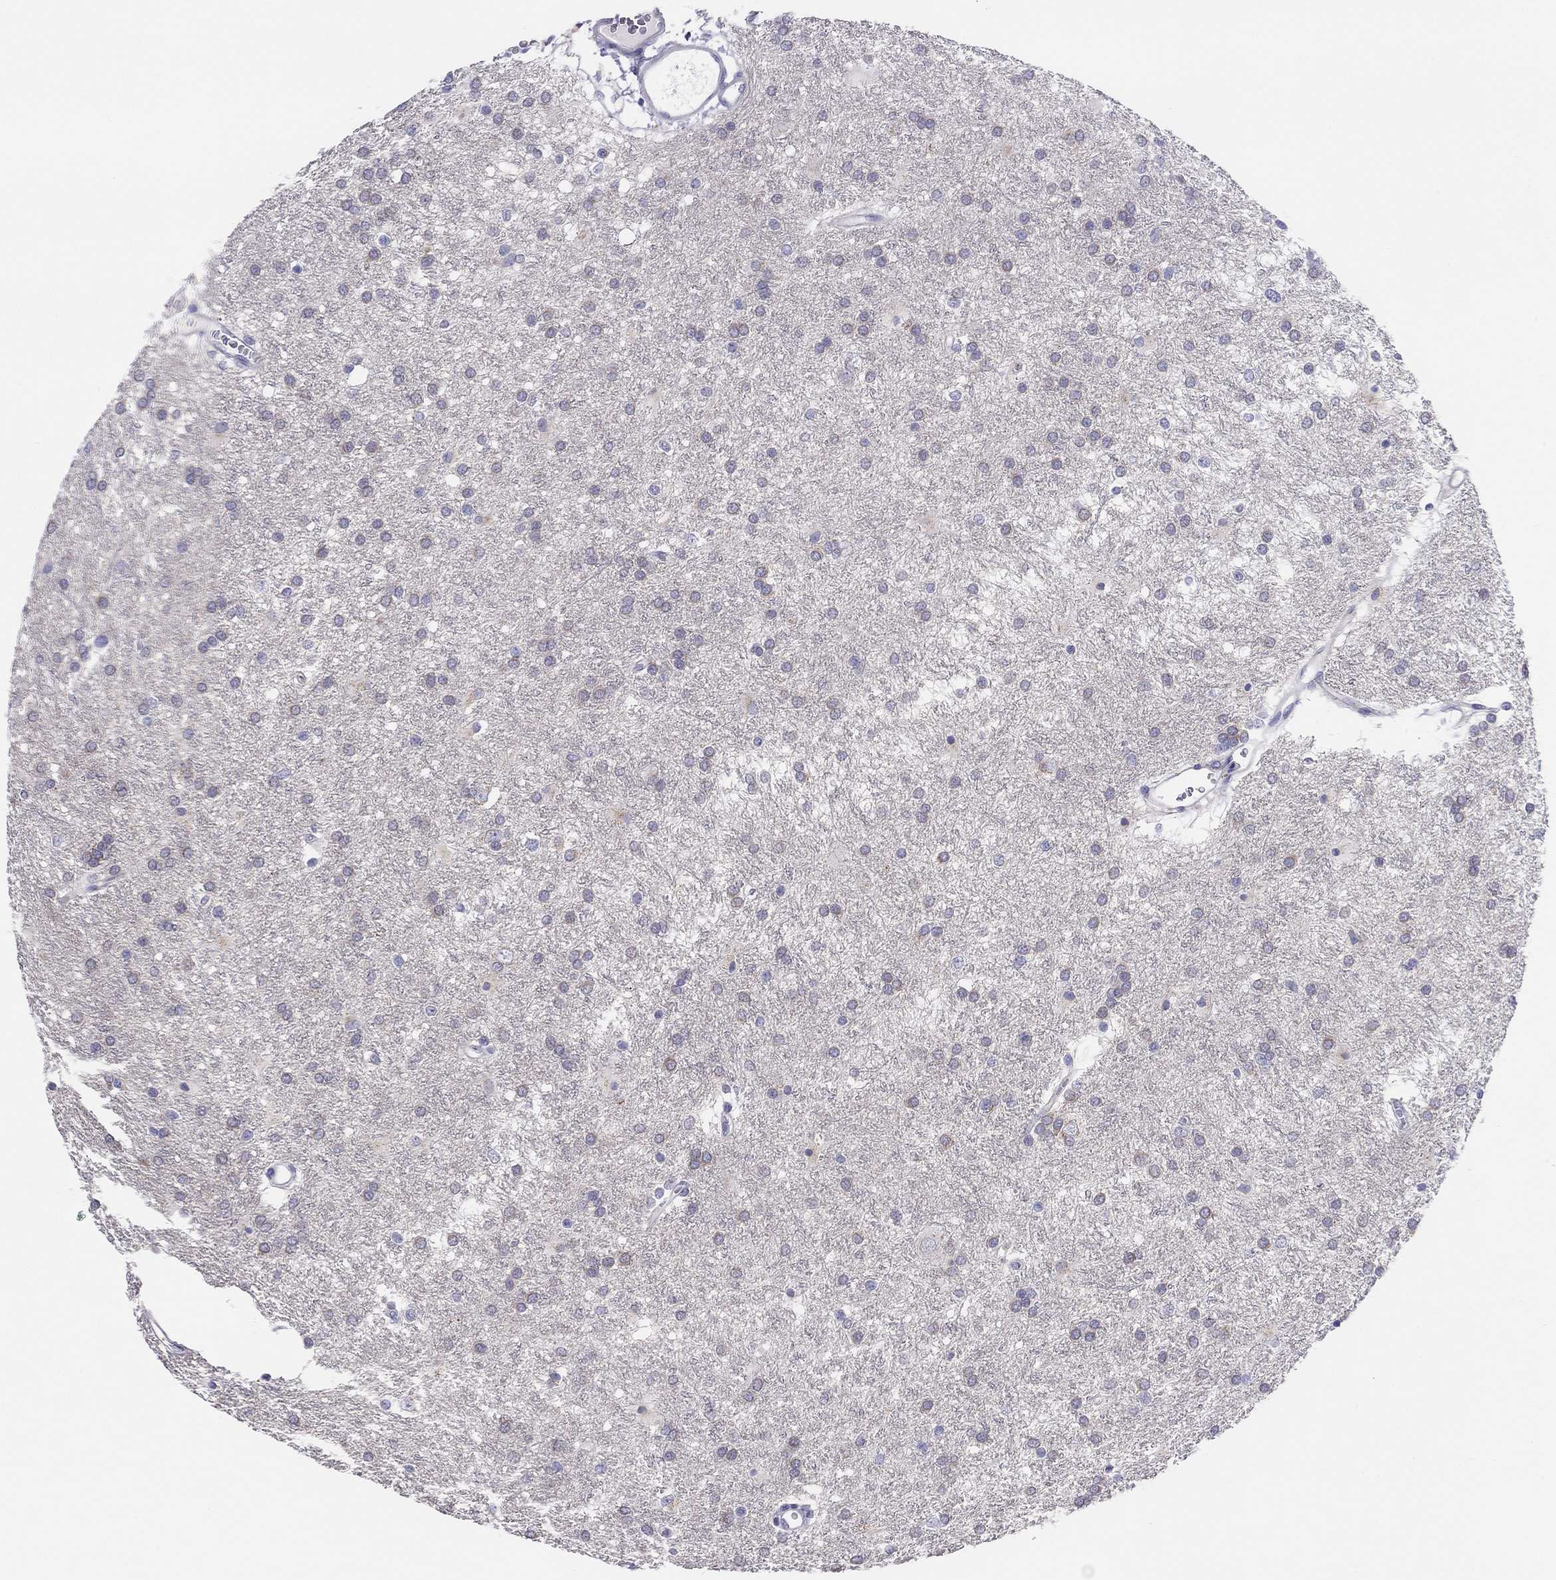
{"staining": {"intensity": "negative", "quantity": "none", "location": "none"}, "tissue": "glioma", "cell_type": "Tumor cells", "image_type": "cancer", "snomed": [{"axis": "morphology", "description": "Glioma, malignant, Low grade"}, {"axis": "topography", "description": "Brain"}], "caption": "Tumor cells show no significant expression in malignant glioma (low-grade).", "gene": "MGAT4C", "patient": {"sex": "female", "age": 32}}